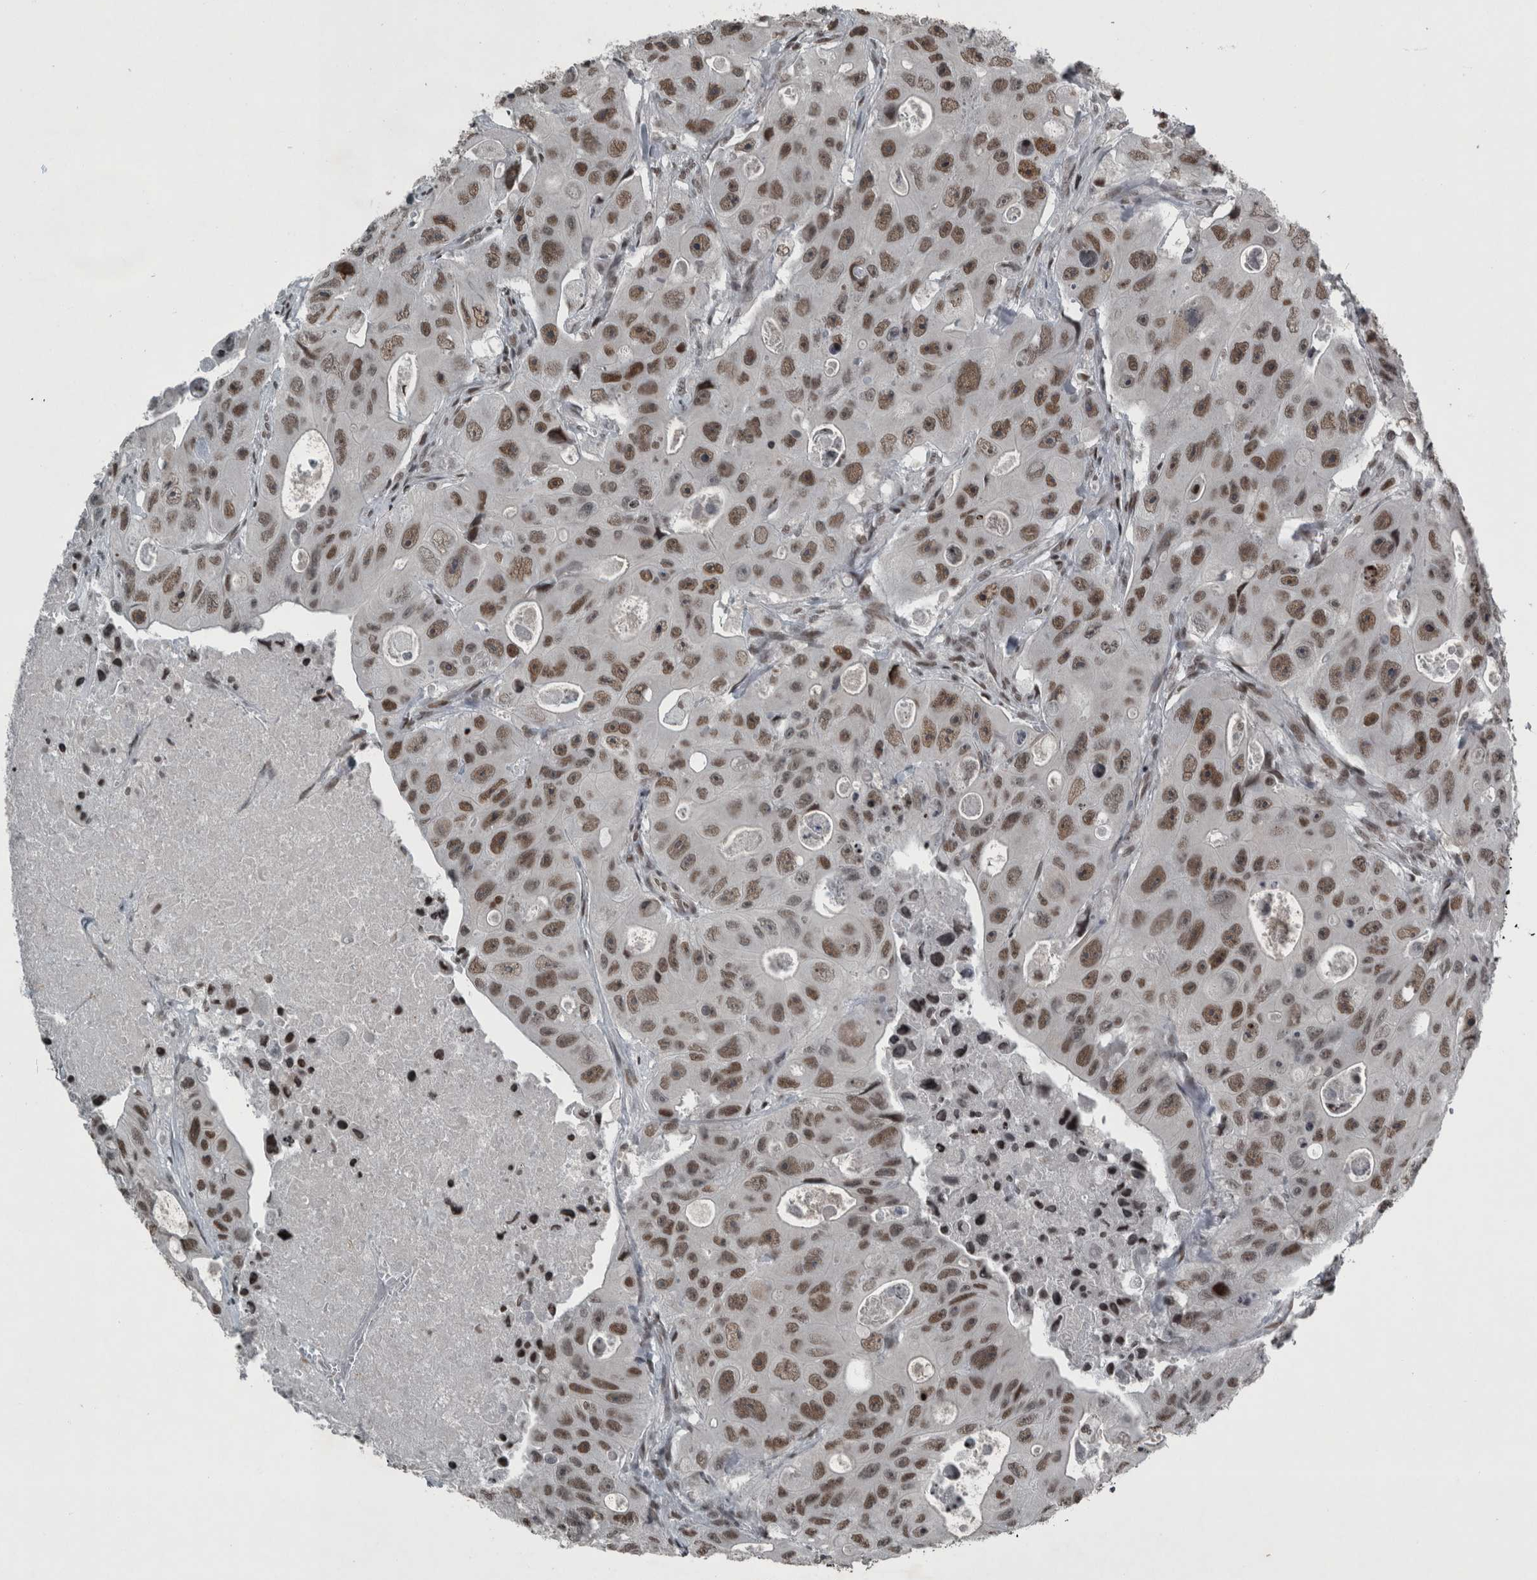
{"staining": {"intensity": "moderate", "quantity": ">75%", "location": "nuclear"}, "tissue": "colorectal cancer", "cell_type": "Tumor cells", "image_type": "cancer", "snomed": [{"axis": "morphology", "description": "Adenocarcinoma, NOS"}, {"axis": "topography", "description": "Colon"}], "caption": "IHC photomicrograph of neoplastic tissue: human colorectal cancer stained using immunohistochemistry (IHC) reveals medium levels of moderate protein expression localized specifically in the nuclear of tumor cells, appearing as a nuclear brown color.", "gene": "UNC50", "patient": {"sex": "female", "age": 46}}